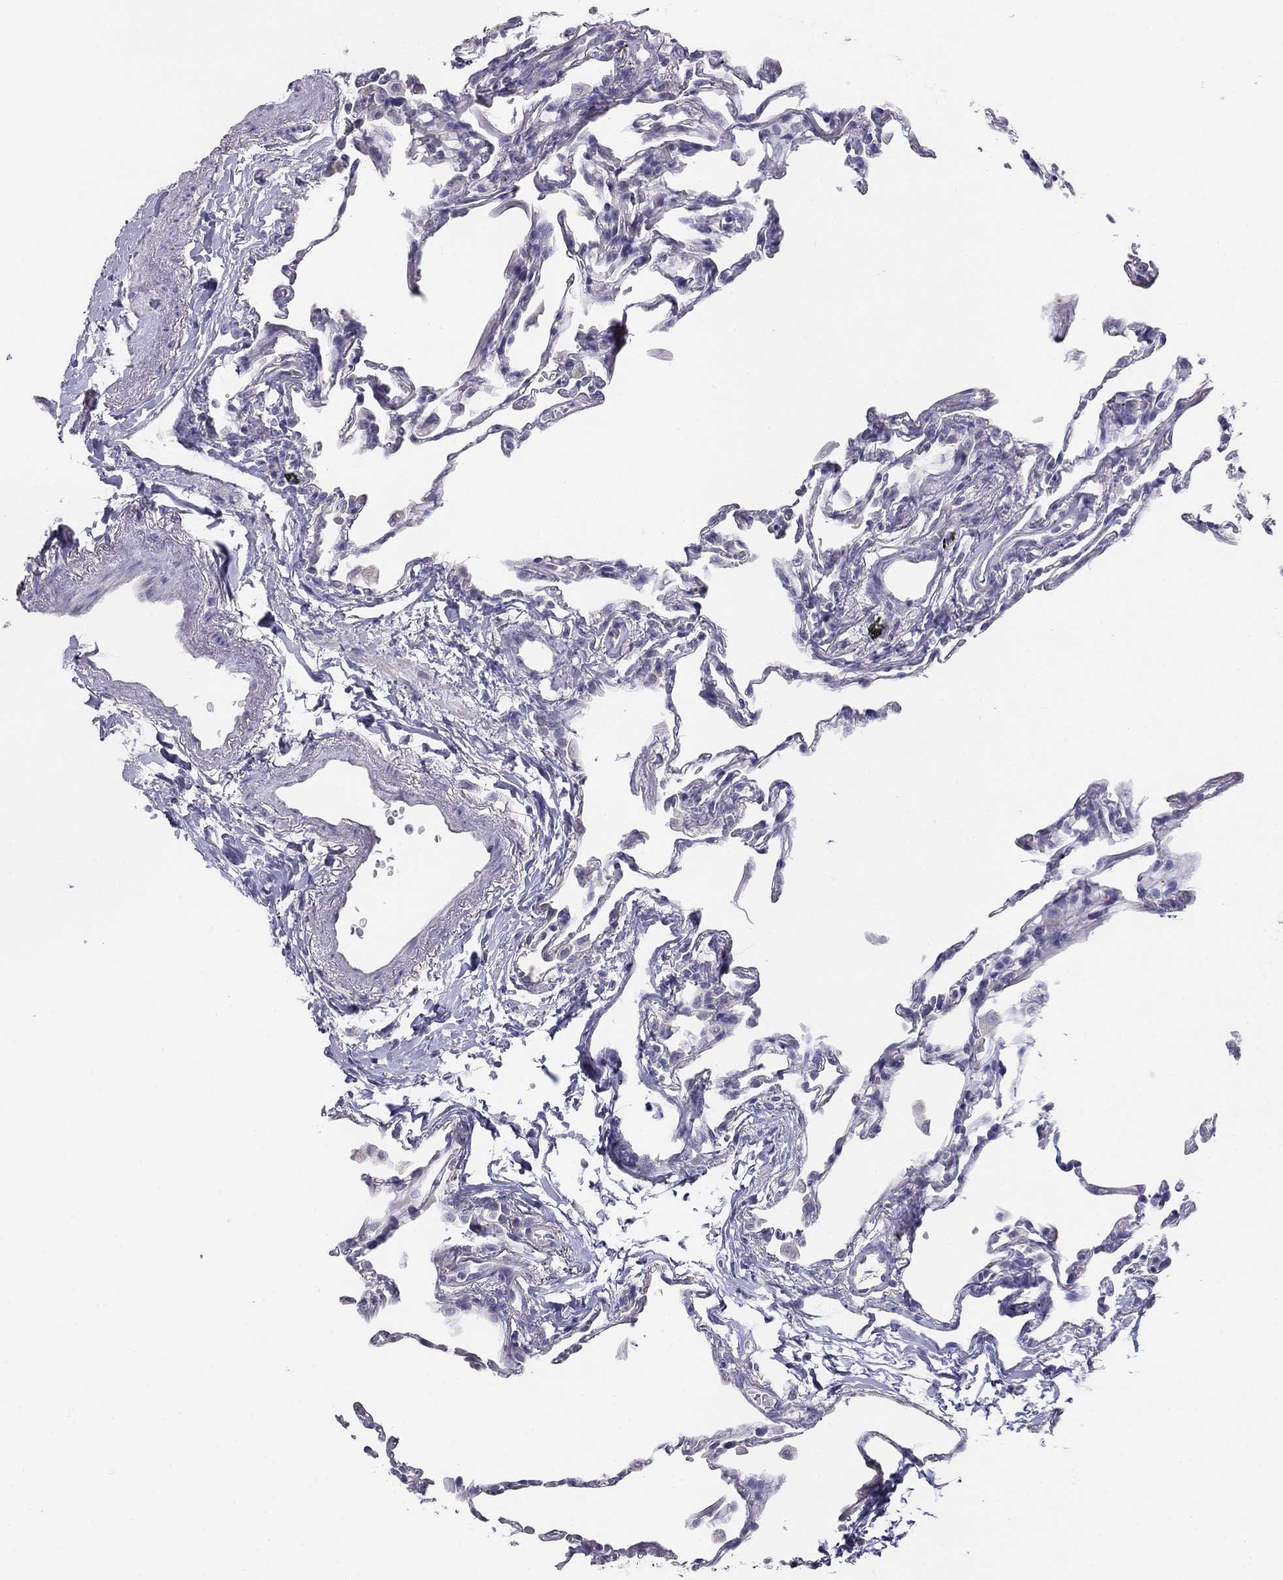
{"staining": {"intensity": "negative", "quantity": "none", "location": "none"}, "tissue": "lung", "cell_type": "Alveolar cells", "image_type": "normal", "snomed": [{"axis": "morphology", "description": "Normal tissue, NOS"}, {"axis": "topography", "description": "Lung"}], "caption": "Immunohistochemical staining of benign lung exhibits no significant staining in alveolar cells. The staining is performed using DAB brown chromogen with nuclei counter-stained in using hematoxylin.", "gene": "MGAT4C", "patient": {"sex": "female", "age": 57}}